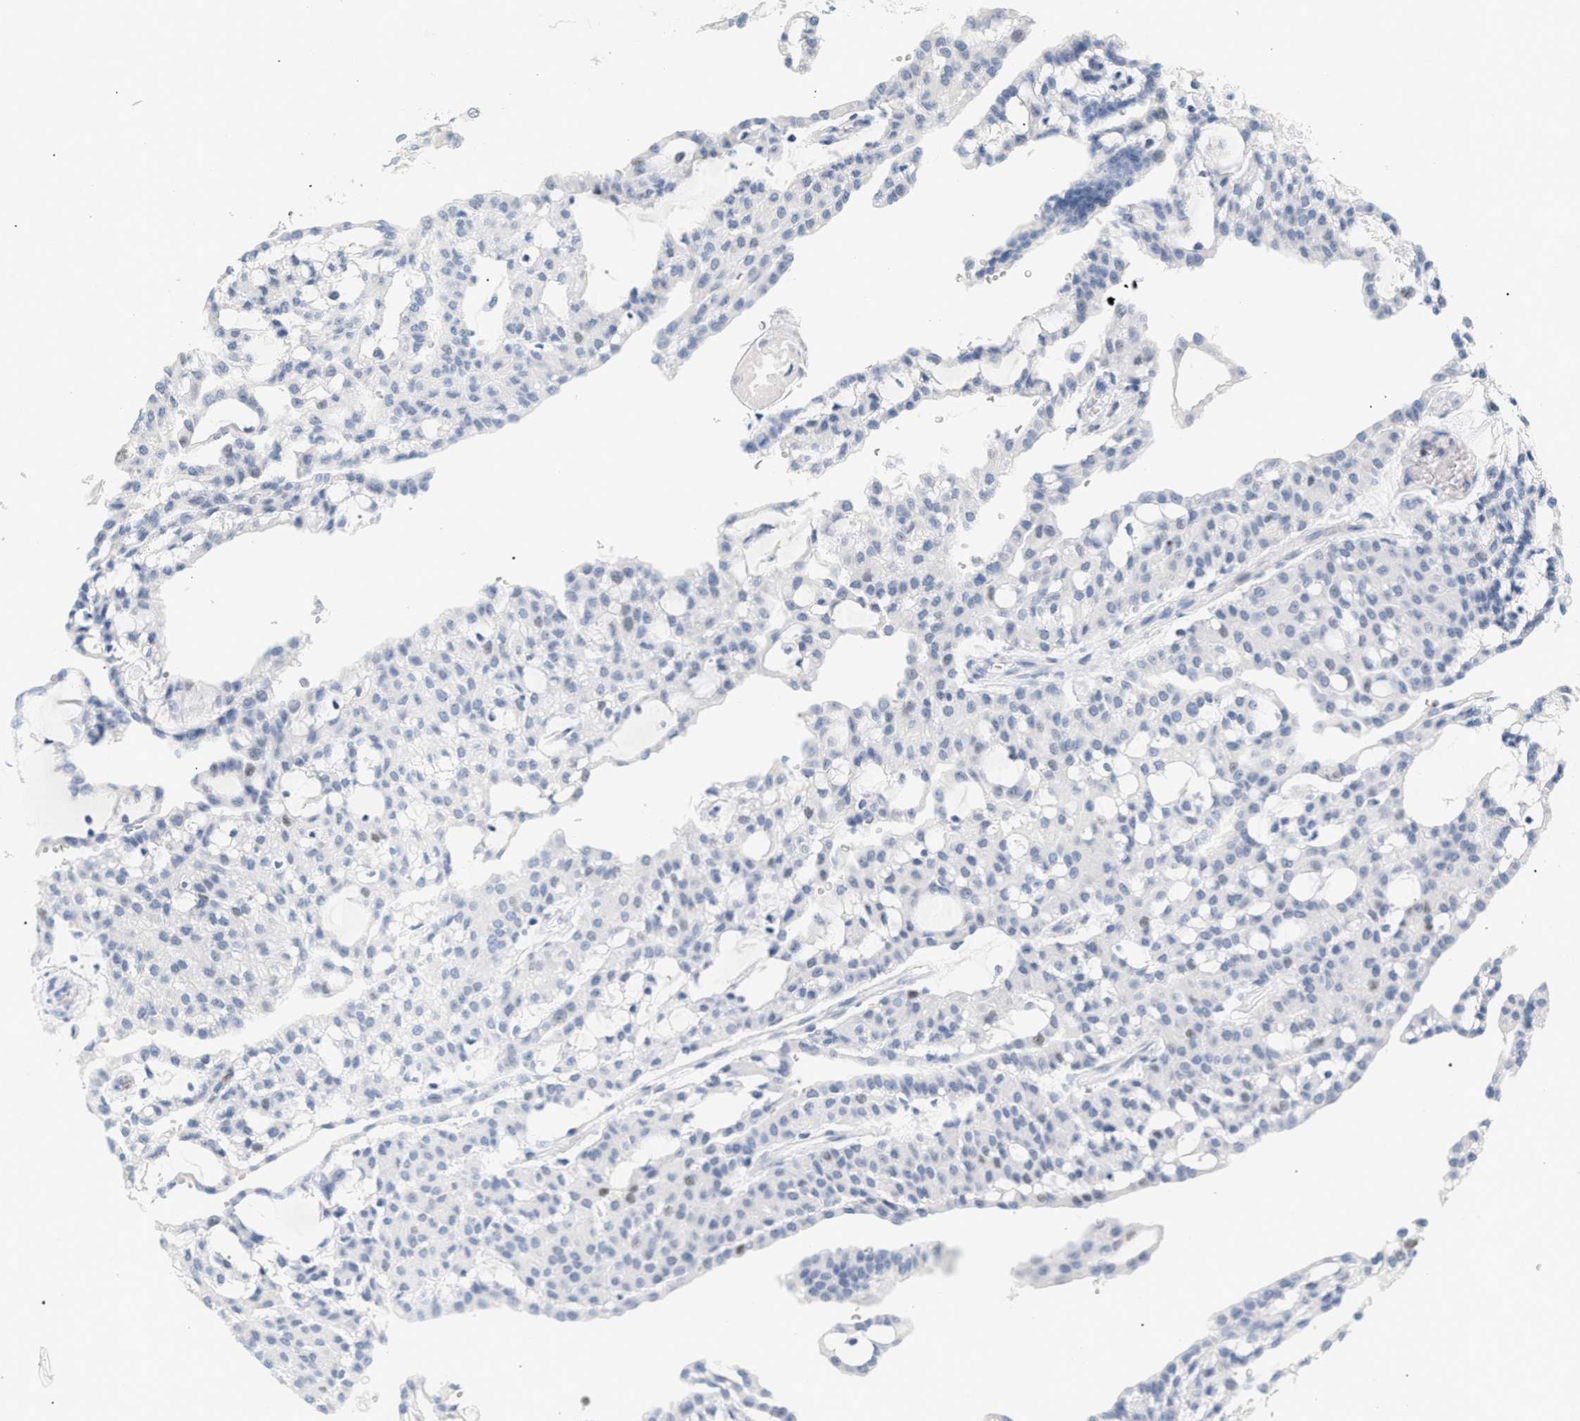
{"staining": {"intensity": "negative", "quantity": "none", "location": "none"}, "tissue": "renal cancer", "cell_type": "Tumor cells", "image_type": "cancer", "snomed": [{"axis": "morphology", "description": "Adenocarcinoma, NOS"}, {"axis": "topography", "description": "Kidney"}], "caption": "High power microscopy photomicrograph of an IHC image of renal adenocarcinoma, revealing no significant staining in tumor cells.", "gene": "MCM7", "patient": {"sex": "male", "age": 63}}